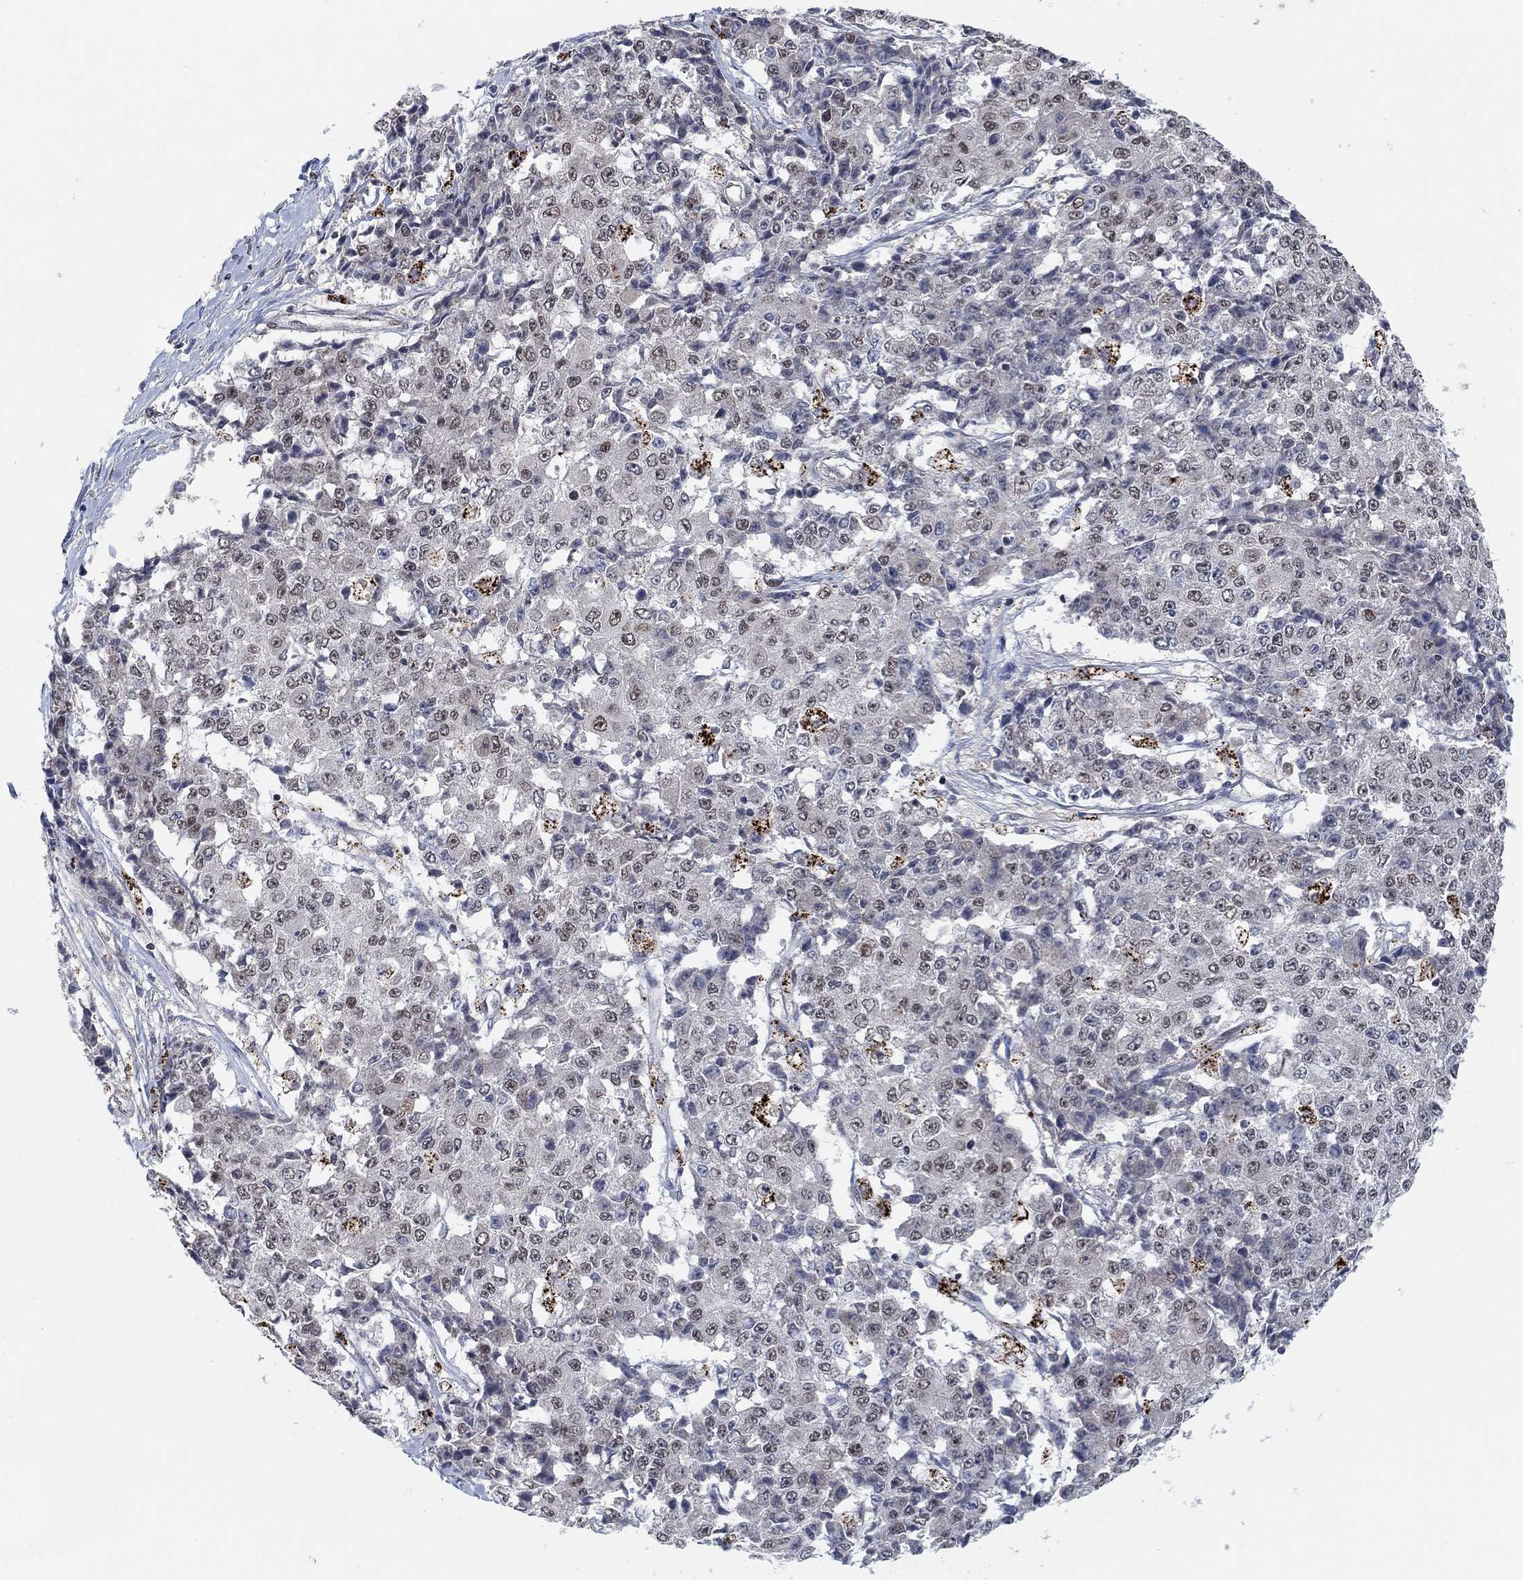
{"staining": {"intensity": "negative", "quantity": "none", "location": "none"}, "tissue": "ovarian cancer", "cell_type": "Tumor cells", "image_type": "cancer", "snomed": [{"axis": "morphology", "description": "Carcinoma, endometroid"}, {"axis": "topography", "description": "Ovary"}], "caption": "Photomicrograph shows no protein positivity in tumor cells of ovarian cancer tissue.", "gene": "THAP8", "patient": {"sex": "female", "age": 42}}